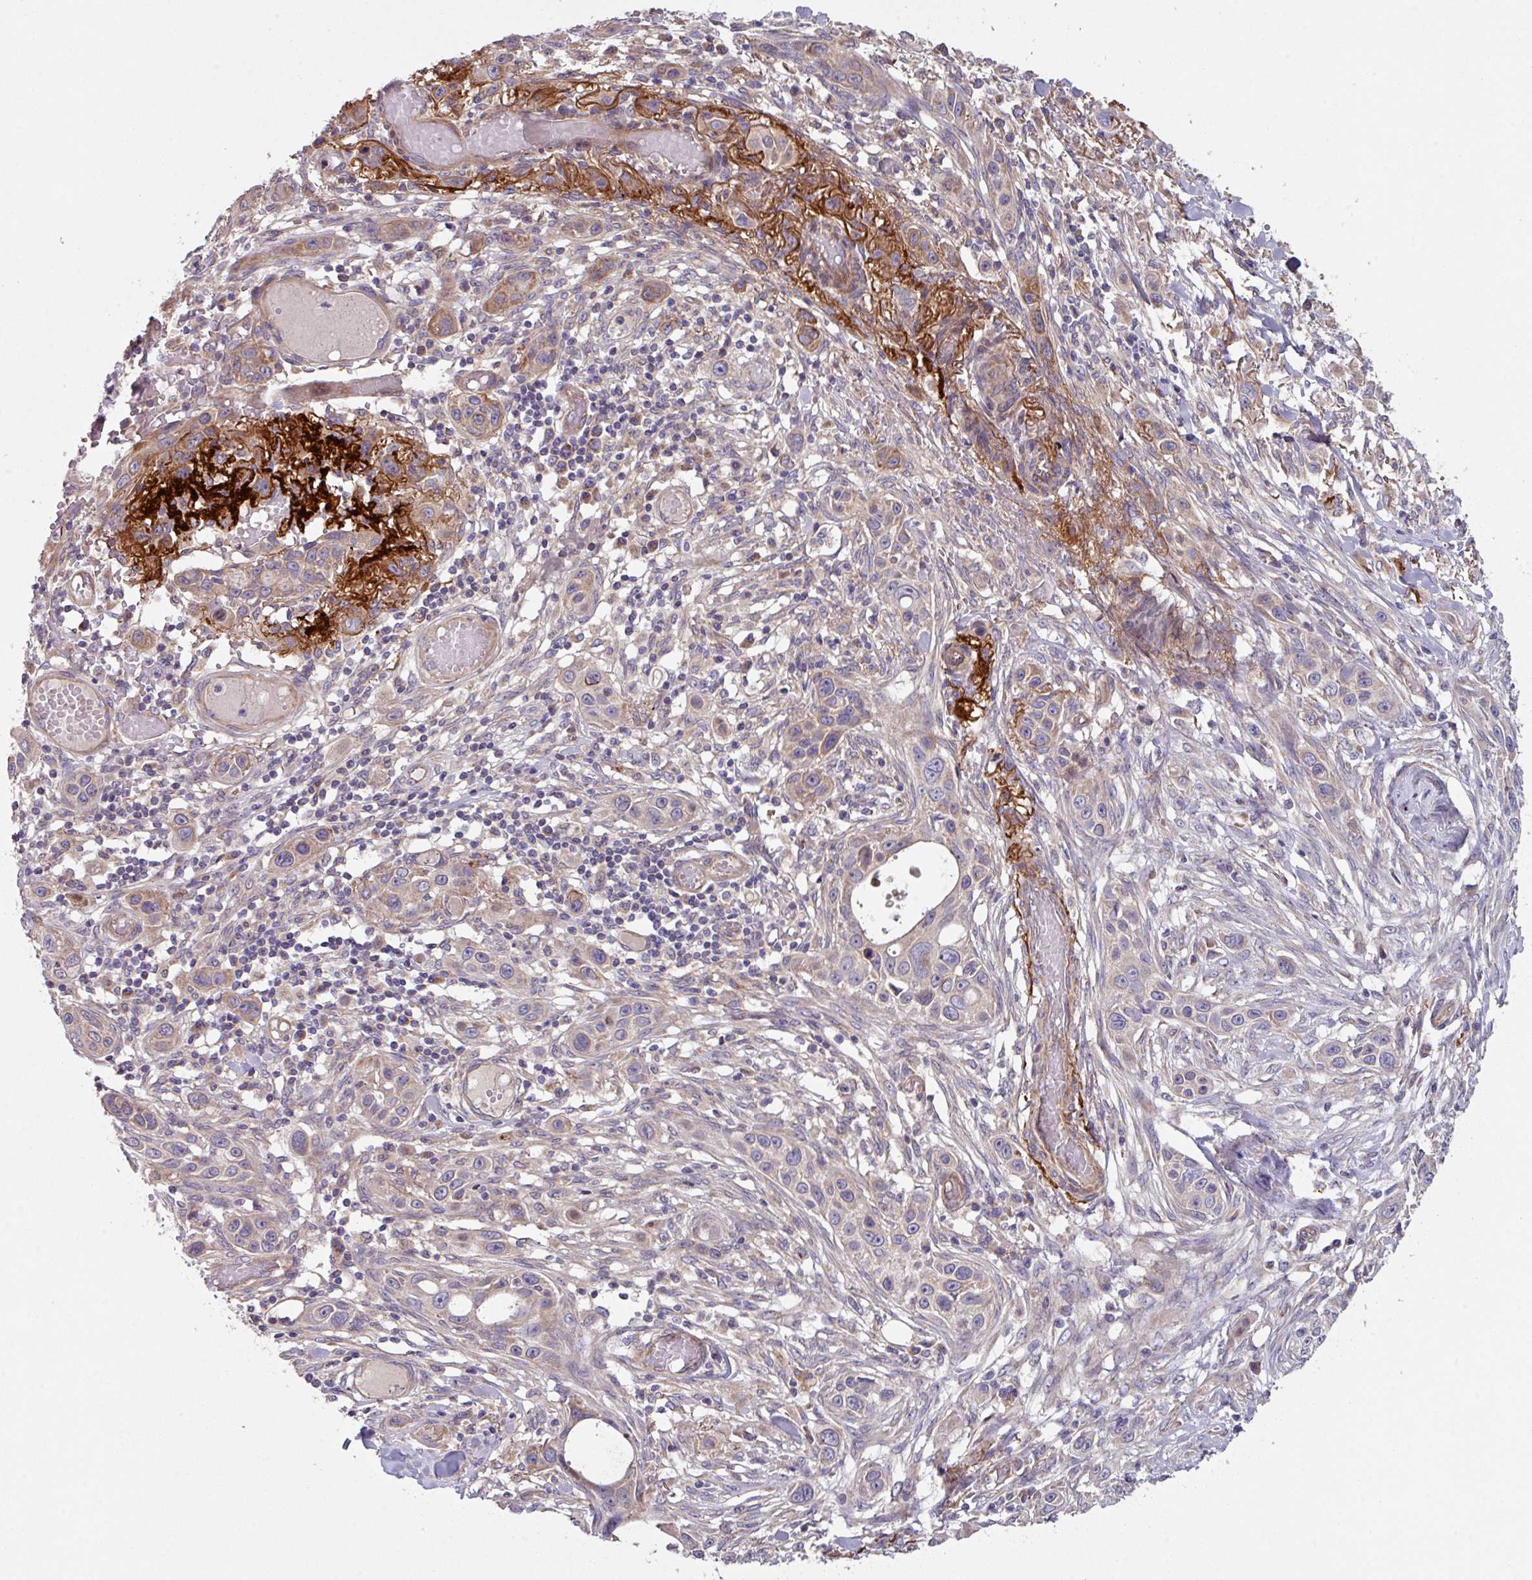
{"staining": {"intensity": "weak", "quantity": "<25%", "location": "cytoplasmic/membranous"}, "tissue": "skin cancer", "cell_type": "Tumor cells", "image_type": "cancer", "snomed": [{"axis": "morphology", "description": "Squamous cell carcinoma, NOS"}, {"axis": "topography", "description": "Skin"}], "caption": "Squamous cell carcinoma (skin) was stained to show a protein in brown. There is no significant expression in tumor cells.", "gene": "DCAF12L2", "patient": {"sex": "female", "age": 69}}